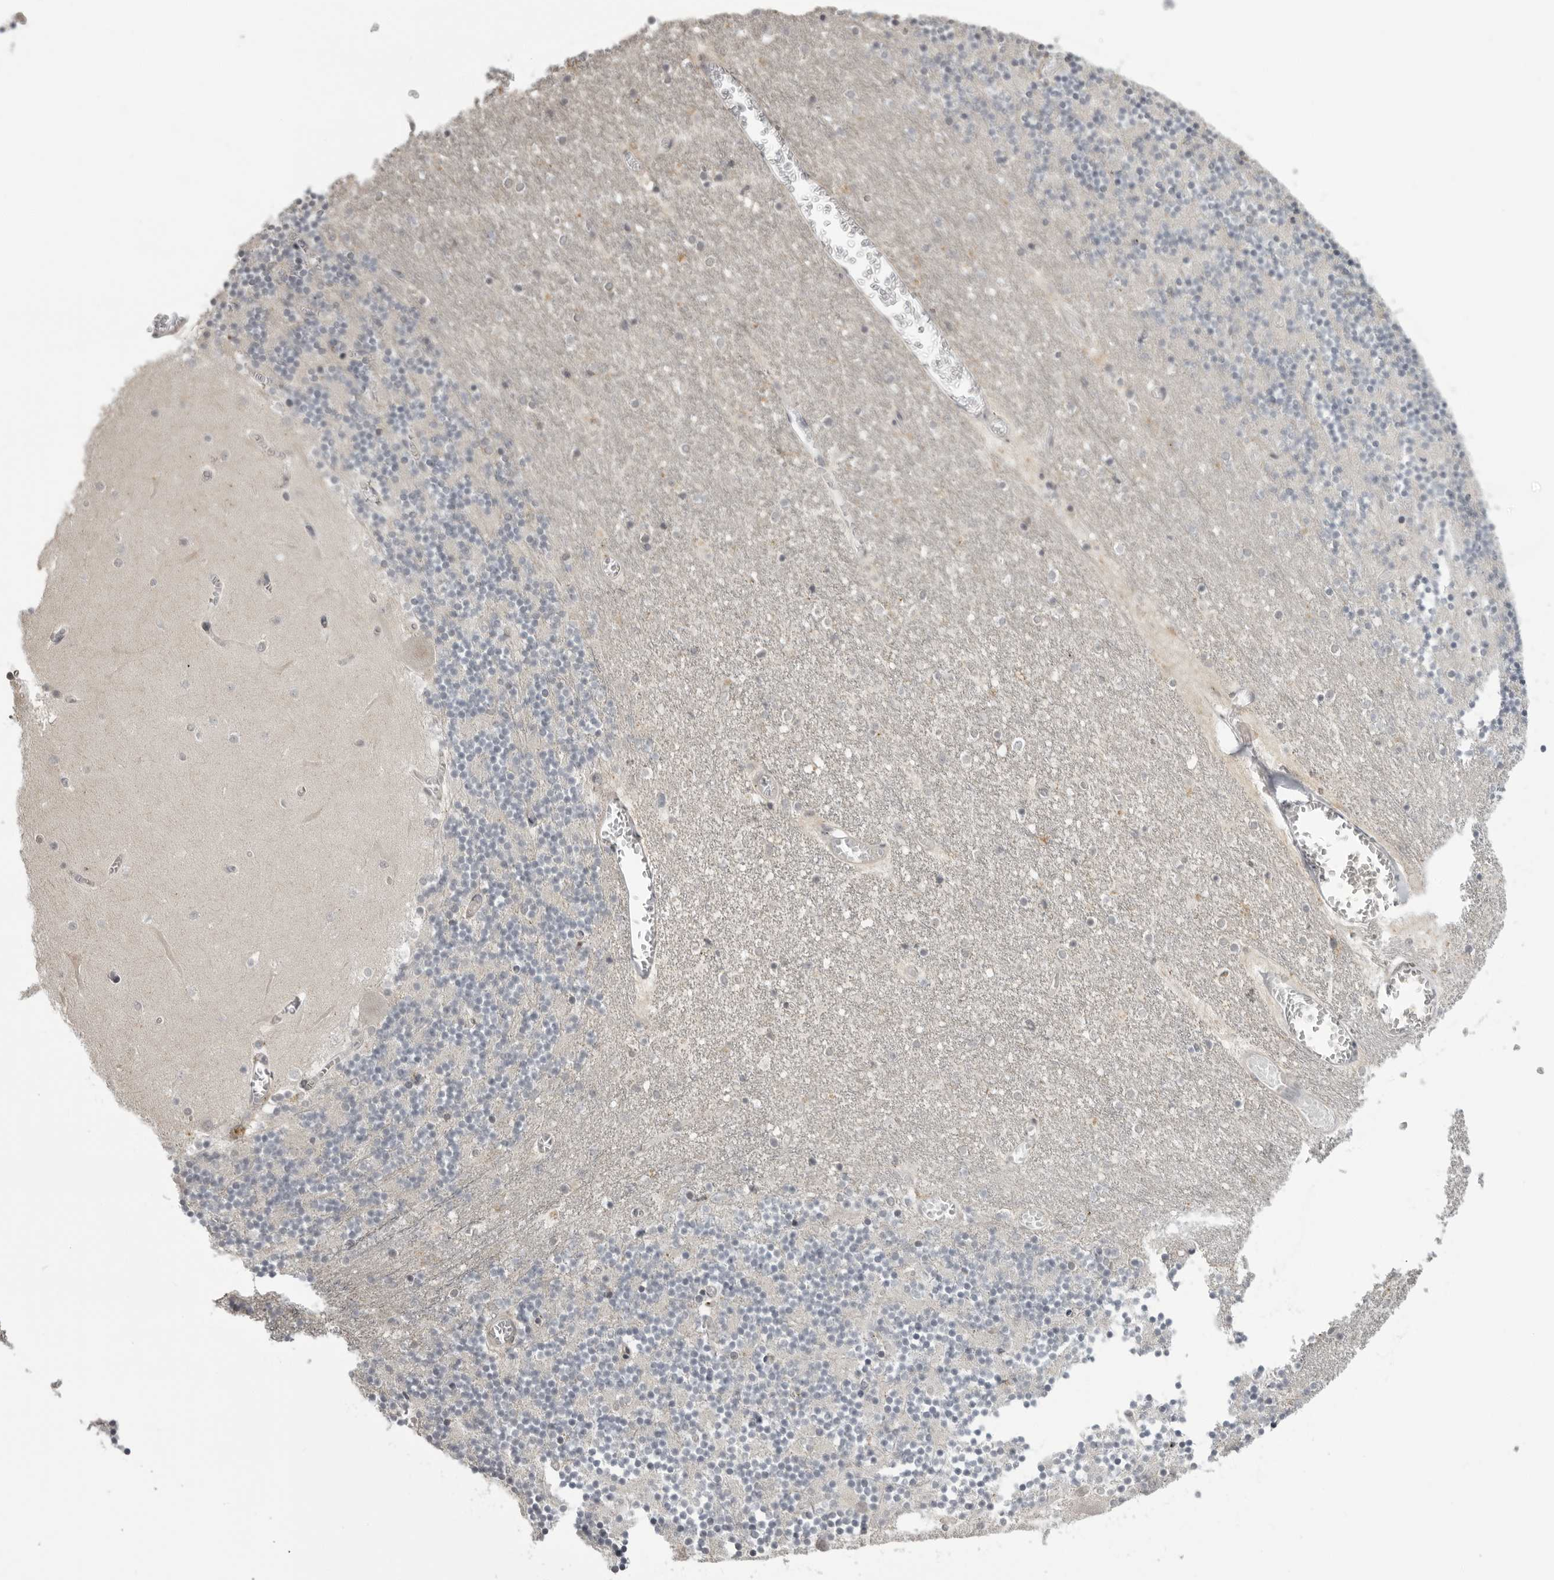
{"staining": {"intensity": "negative", "quantity": "none", "location": "none"}, "tissue": "cerebellum", "cell_type": "Cells in granular layer", "image_type": "normal", "snomed": [{"axis": "morphology", "description": "Normal tissue, NOS"}, {"axis": "topography", "description": "Cerebellum"}], "caption": "IHC of unremarkable human cerebellum shows no expression in cells in granular layer.", "gene": "PDCL3", "patient": {"sex": "female", "age": 28}}